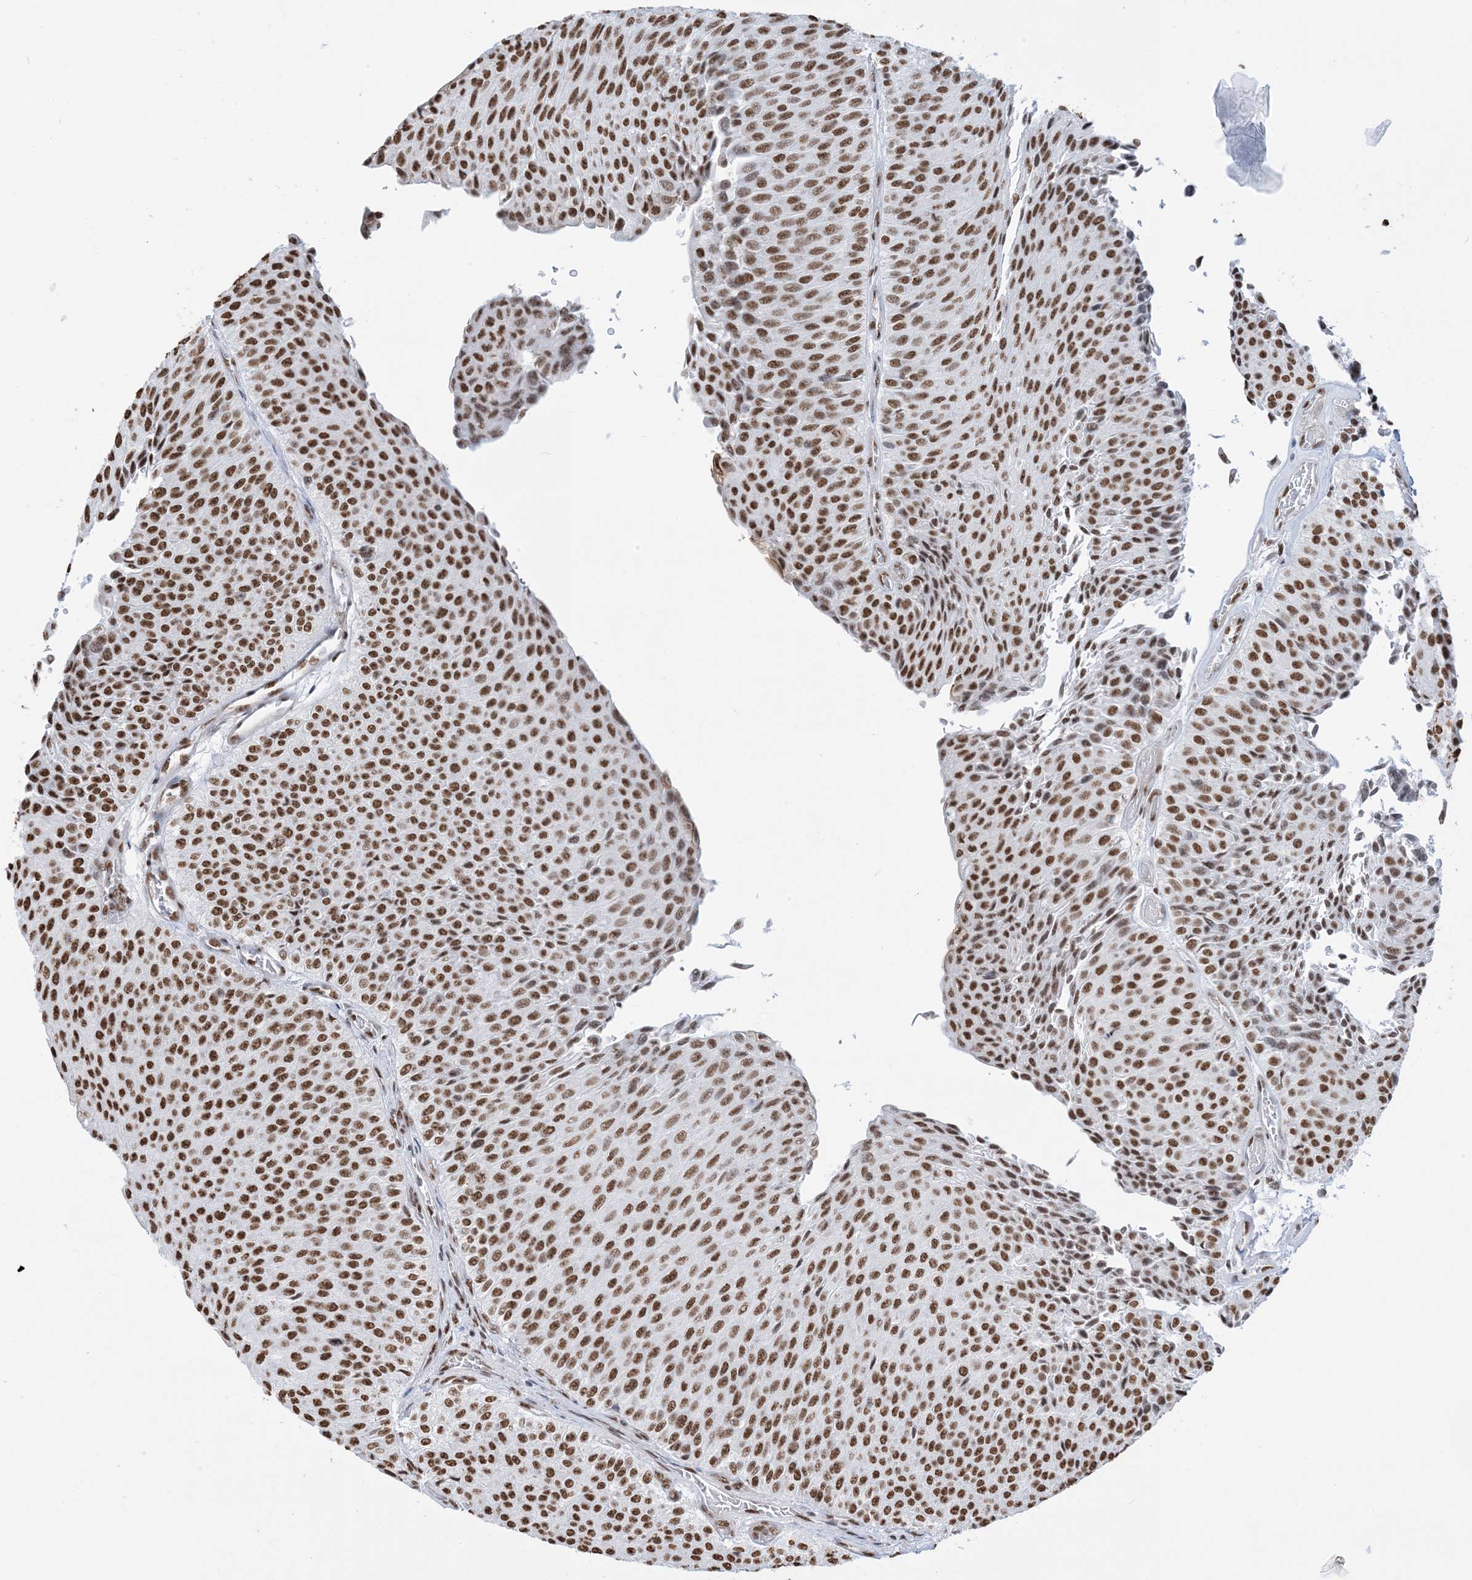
{"staining": {"intensity": "strong", "quantity": ">75%", "location": "nuclear"}, "tissue": "urothelial cancer", "cell_type": "Tumor cells", "image_type": "cancer", "snomed": [{"axis": "morphology", "description": "Urothelial carcinoma, Low grade"}, {"axis": "topography", "description": "Urinary bladder"}], "caption": "IHC of urothelial cancer displays high levels of strong nuclear positivity in approximately >75% of tumor cells.", "gene": "ZNF792", "patient": {"sex": "male", "age": 78}}